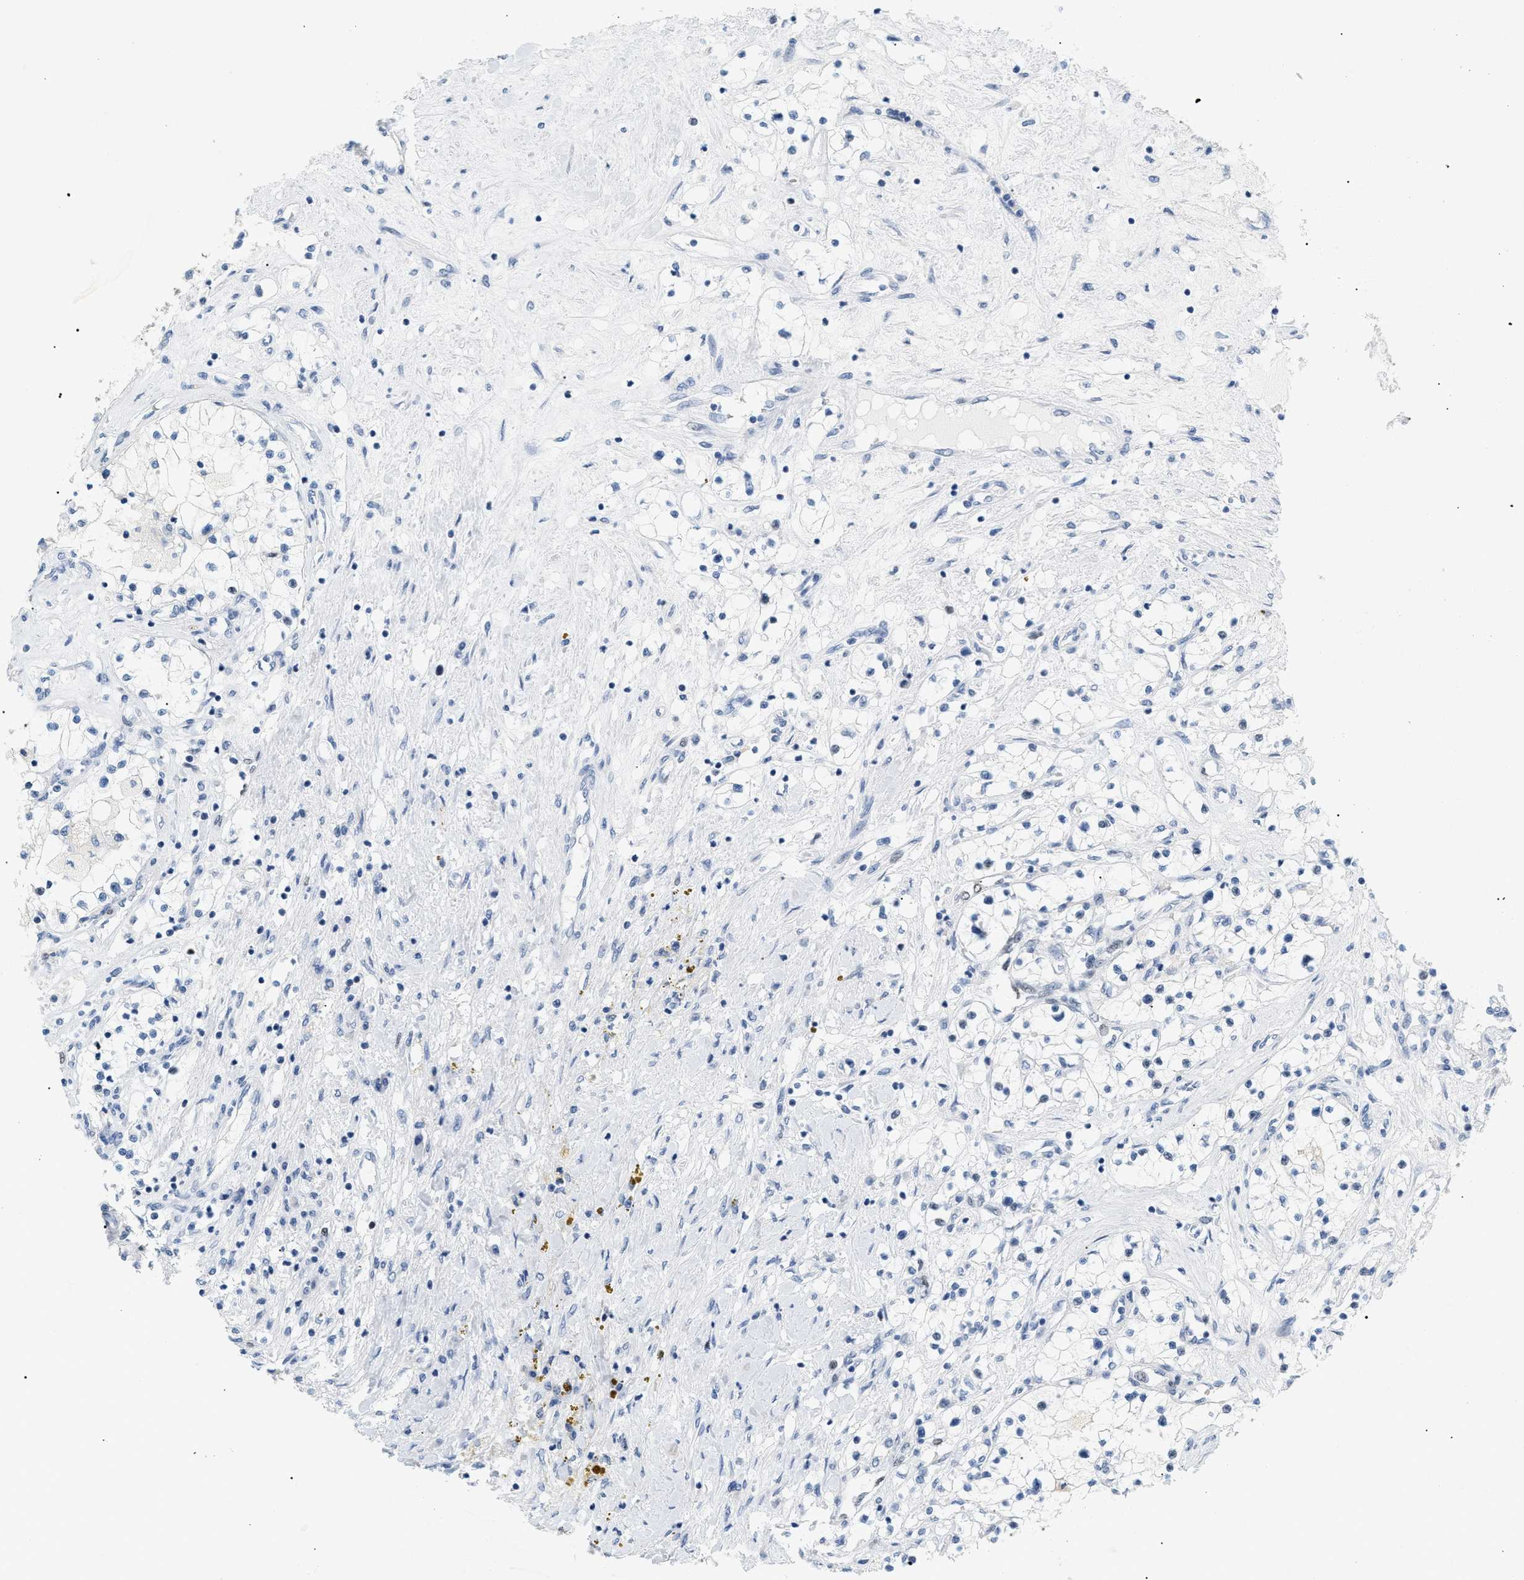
{"staining": {"intensity": "negative", "quantity": "none", "location": "none"}, "tissue": "renal cancer", "cell_type": "Tumor cells", "image_type": "cancer", "snomed": [{"axis": "morphology", "description": "Adenocarcinoma, NOS"}, {"axis": "topography", "description": "Kidney"}], "caption": "Immunohistochemical staining of renal cancer (adenocarcinoma) shows no significant staining in tumor cells.", "gene": "MCM7", "patient": {"sex": "male", "age": 68}}